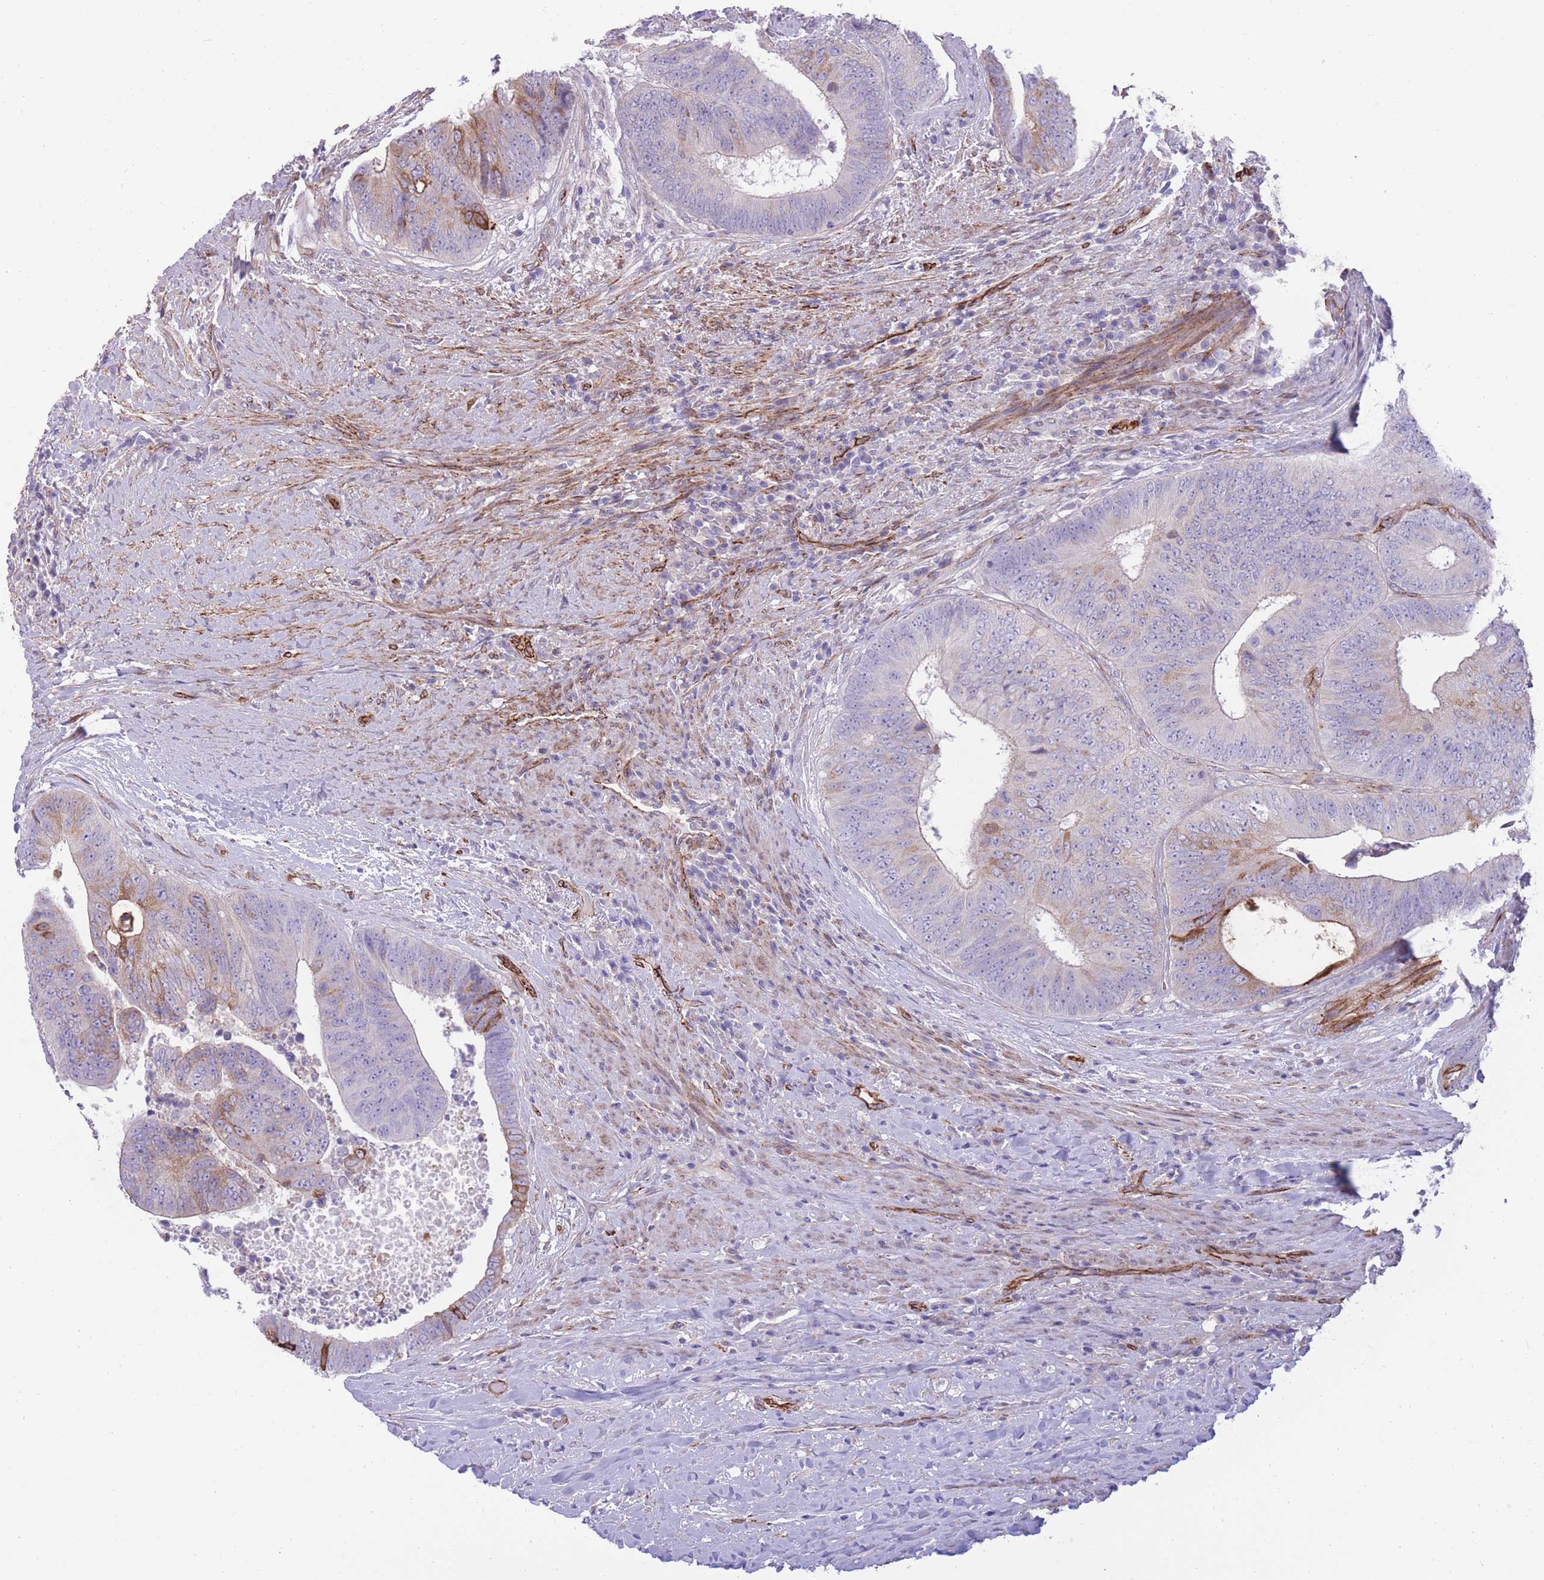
{"staining": {"intensity": "strong", "quantity": "<25%", "location": "cytoplasmic/membranous"}, "tissue": "colorectal cancer", "cell_type": "Tumor cells", "image_type": "cancer", "snomed": [{"axis": "morphology", "description": "Adenocarcinoma, NOS"}, {"axis": "topography", "description": "Rectum"}], "caption": "Tumor cells show strong cytoplasmic/membranous staining in approximately <25% of cells in colorectal adenocarcinoma.", "gene": "RGS11", "patient": {"sex": "male", "age": 72}}